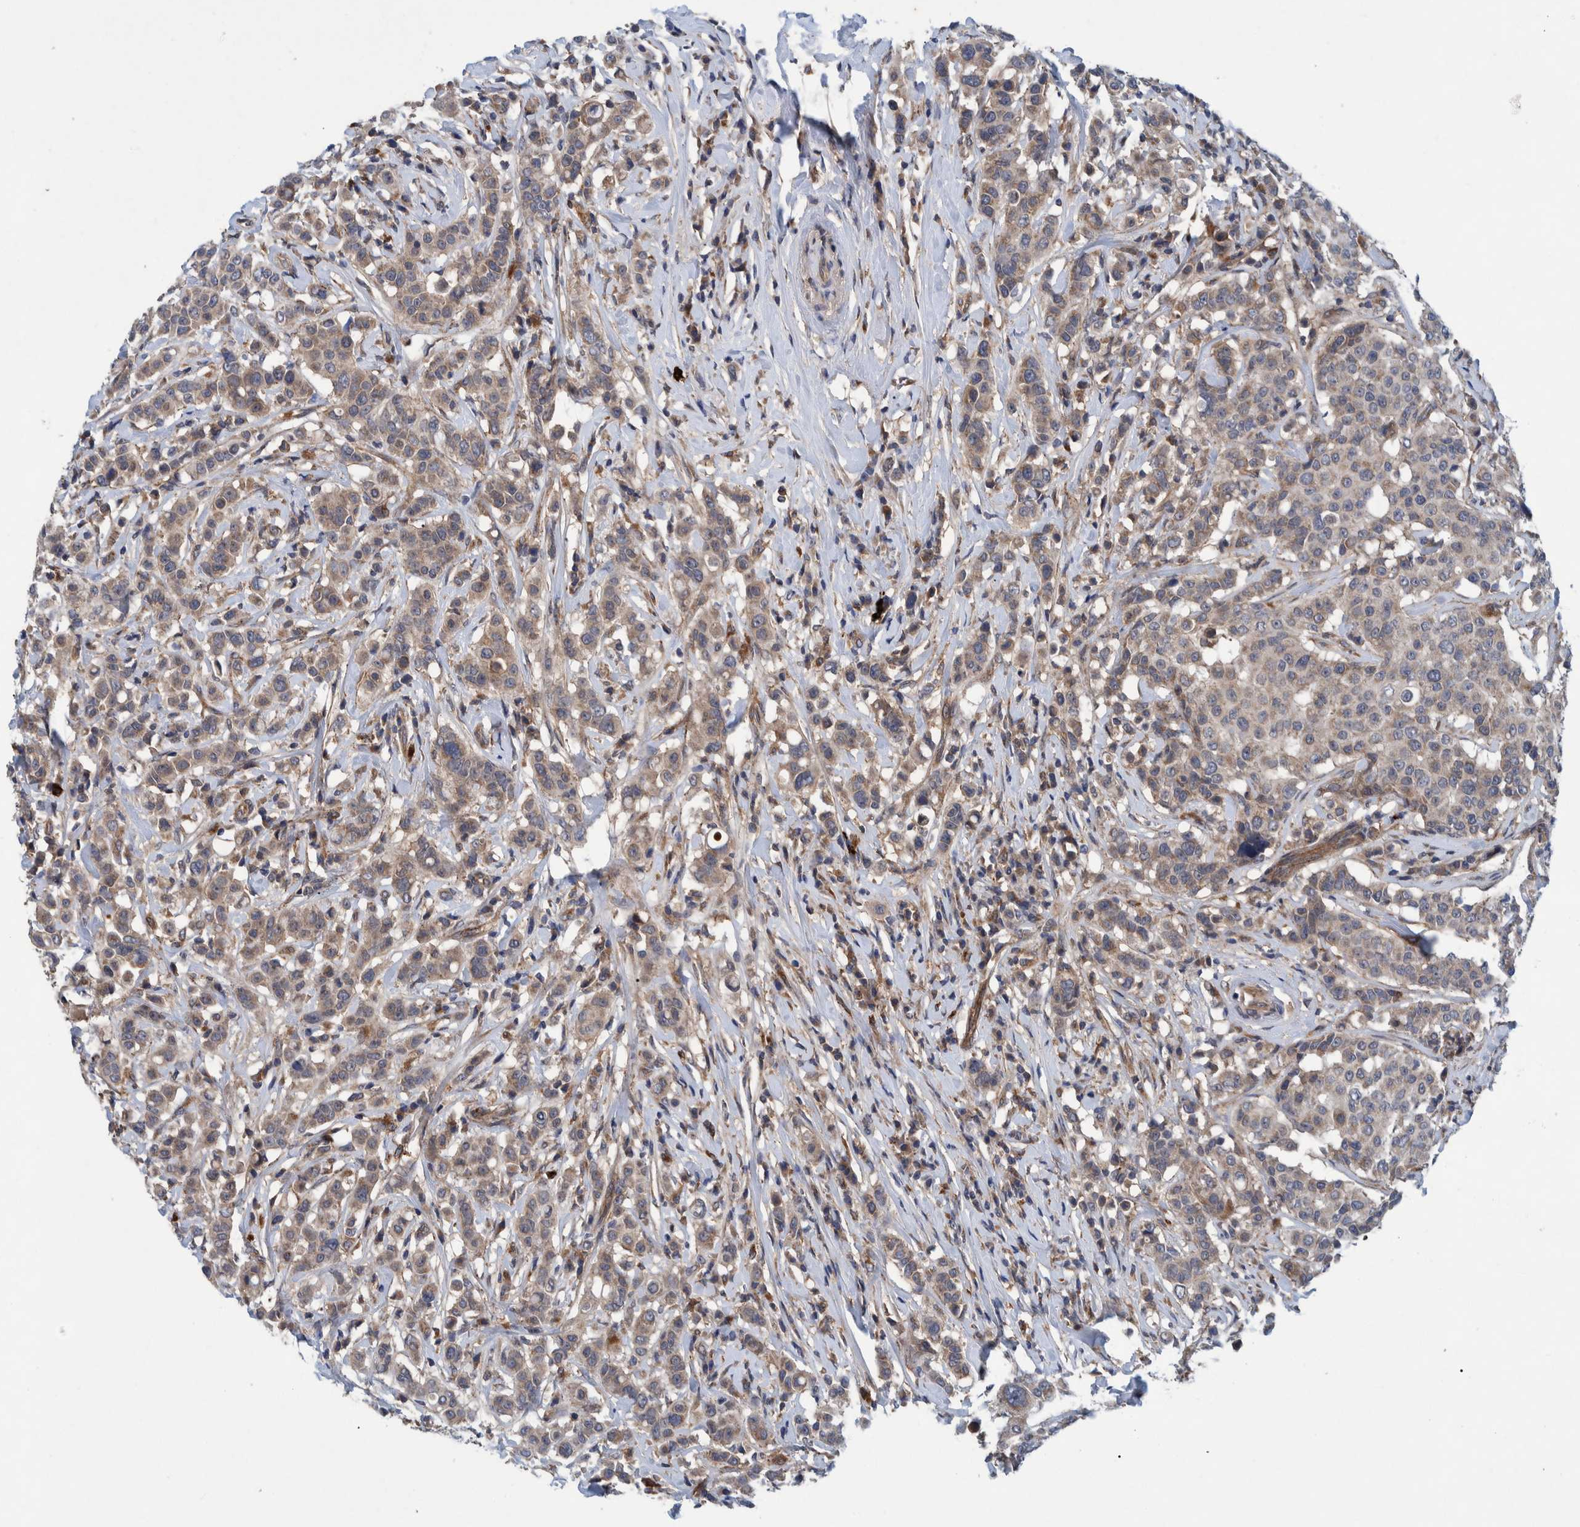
{"staining": {"intensity": "weak", "quantity": ">75%", "location": "cytoplasmic/membranous"}, "tissue": "breast cancer", "cell_type": "Tumor cells", "image_type": "cancer", "snomed": [{"axis": "morphology", "description": "Duct carcinoma"}, {"axis": "topography", "description": "Breast"}], "caption": "Breast cancer (invasive ductal carcinoma) stained with IHC displays weak cytoplasmic/membranous positivity in about >75% of tumor cells.", "gene": "ITIH3", "patient": {"sex": "female", "age": 27}}